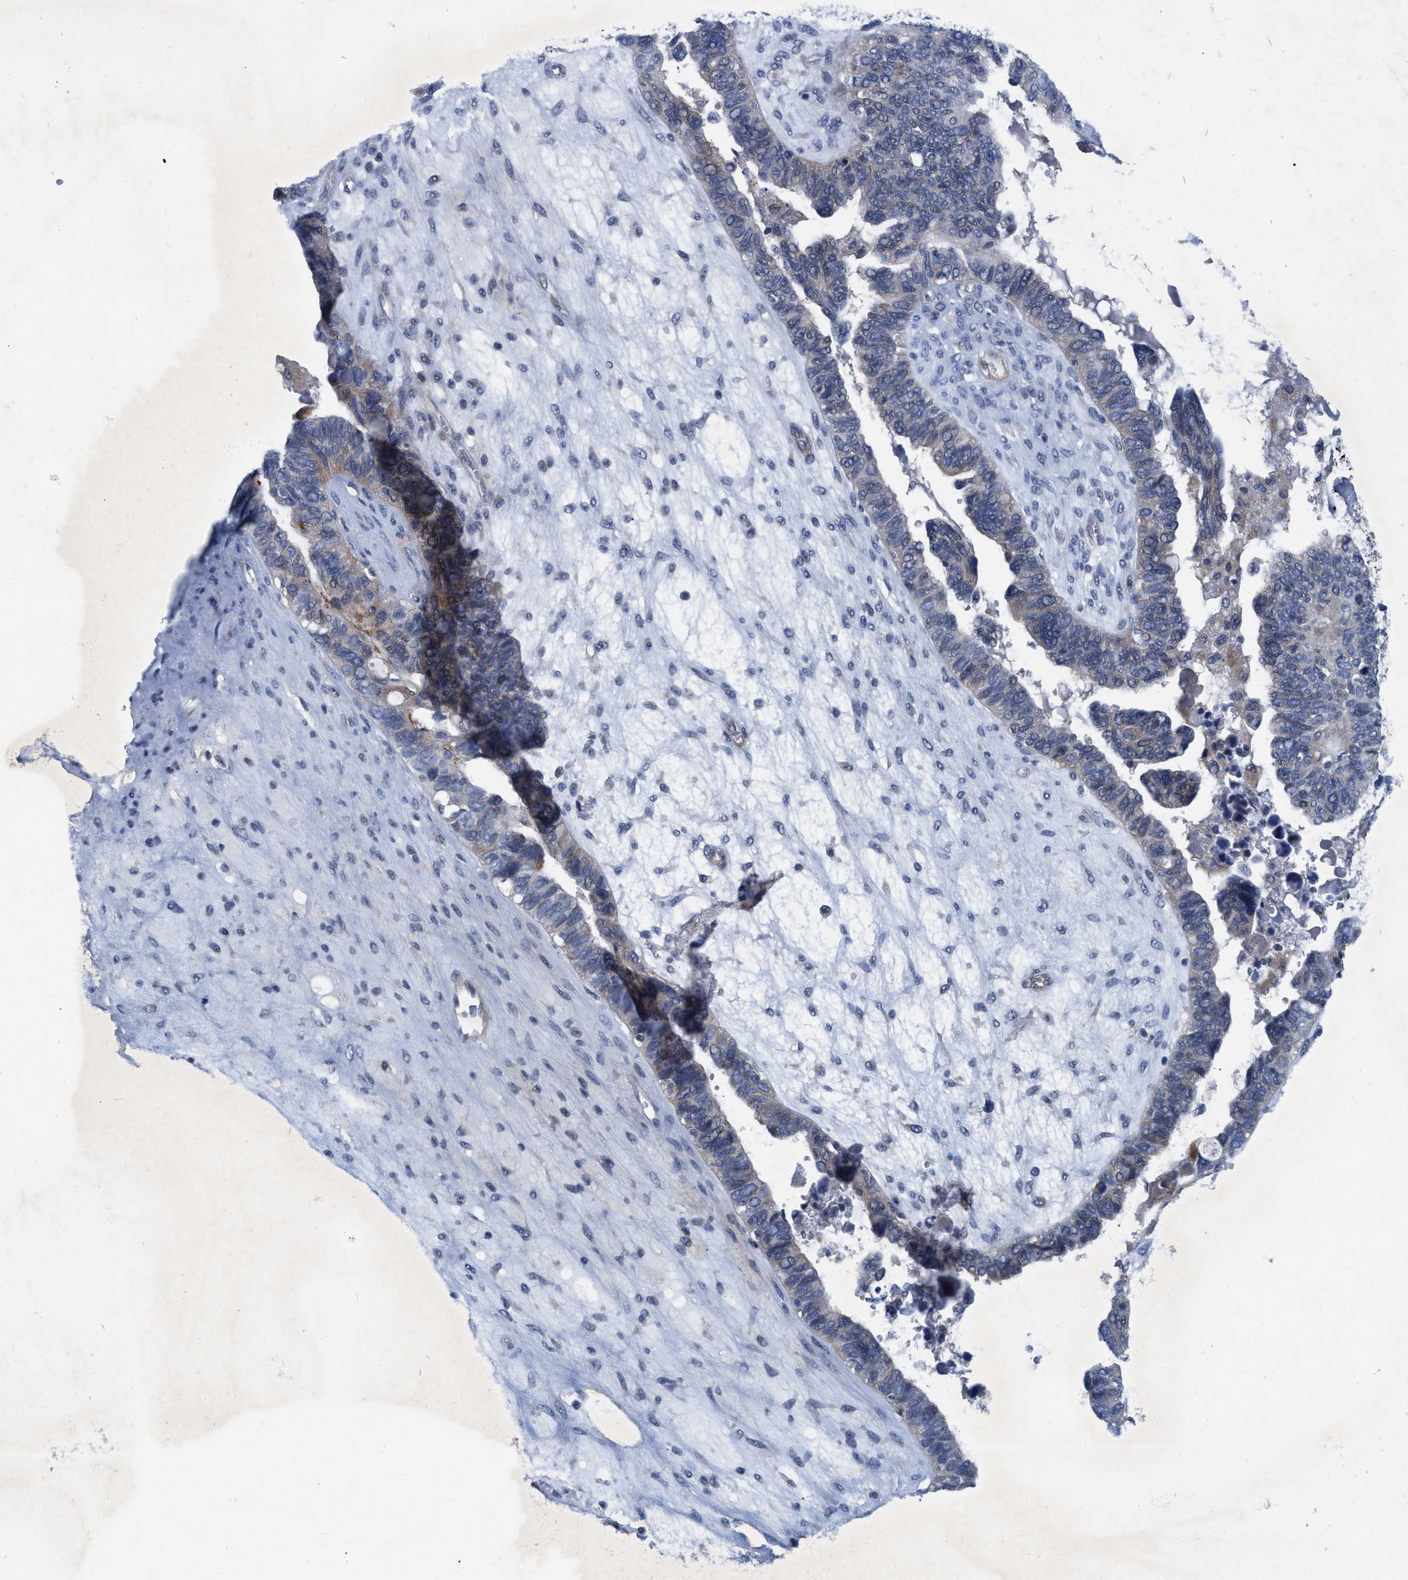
{"staining": {"intensity": "negative", "quantity": "none", "location": "none"}, "tissue": "ovarian cancer", "cell_type": "Tumor cells", "image_type": "cancer", "snomed": [{"axis": "morphology", "description": "Cystadenocarcinoma, serous, NOS"}, {"axis": "topography", "description": "Ovary"}], "caption": "This is an immunohistochemistry (IHC) micrograph of ovarian cancer (serous cystadenocarcinoma). There is no expression in tumor cells.", "gene": "NDEL1", "patient": {"sex": "female", "age": 79}}